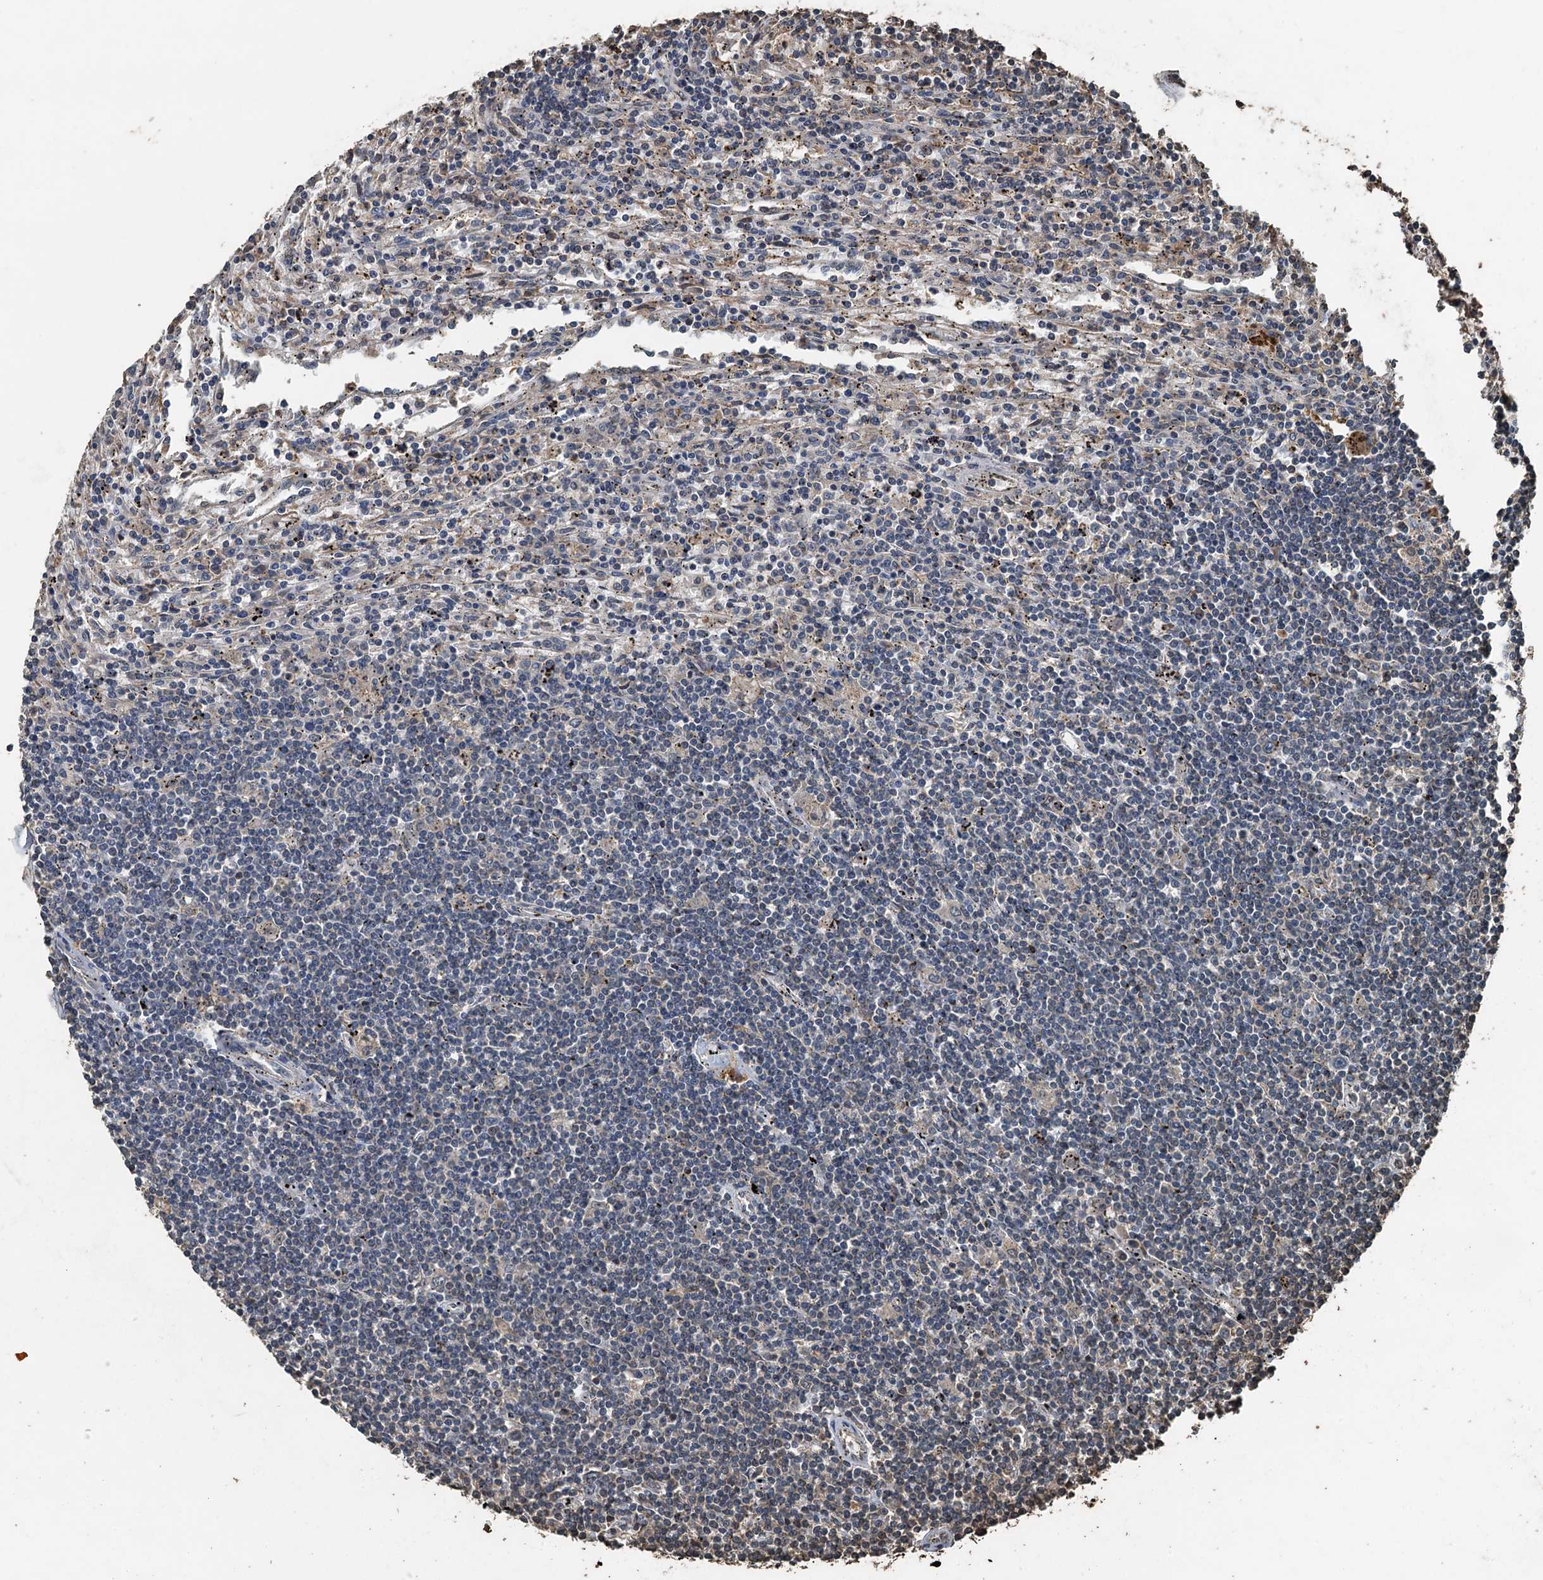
{"staining": {"intensity": "negative", "quantity": "none", "location": "none"}, "tissue": "lymphoma", "cell_type": "Tumor cells", "image_type": "cancer", "snomed": [{"axis": "morphology", "description": "Malignant lymphoma, non-Hodgkin's type, Low grade"}, {"axis": "topography", "description": "Spleen"}], "caption": "Immunohistochemistry (IHC) image of lymphoma stained for a protein (brown), which reveals no expression in tumor cells.", "gene": "PIGN", "patient": {"sex": "male", "age": 76}}